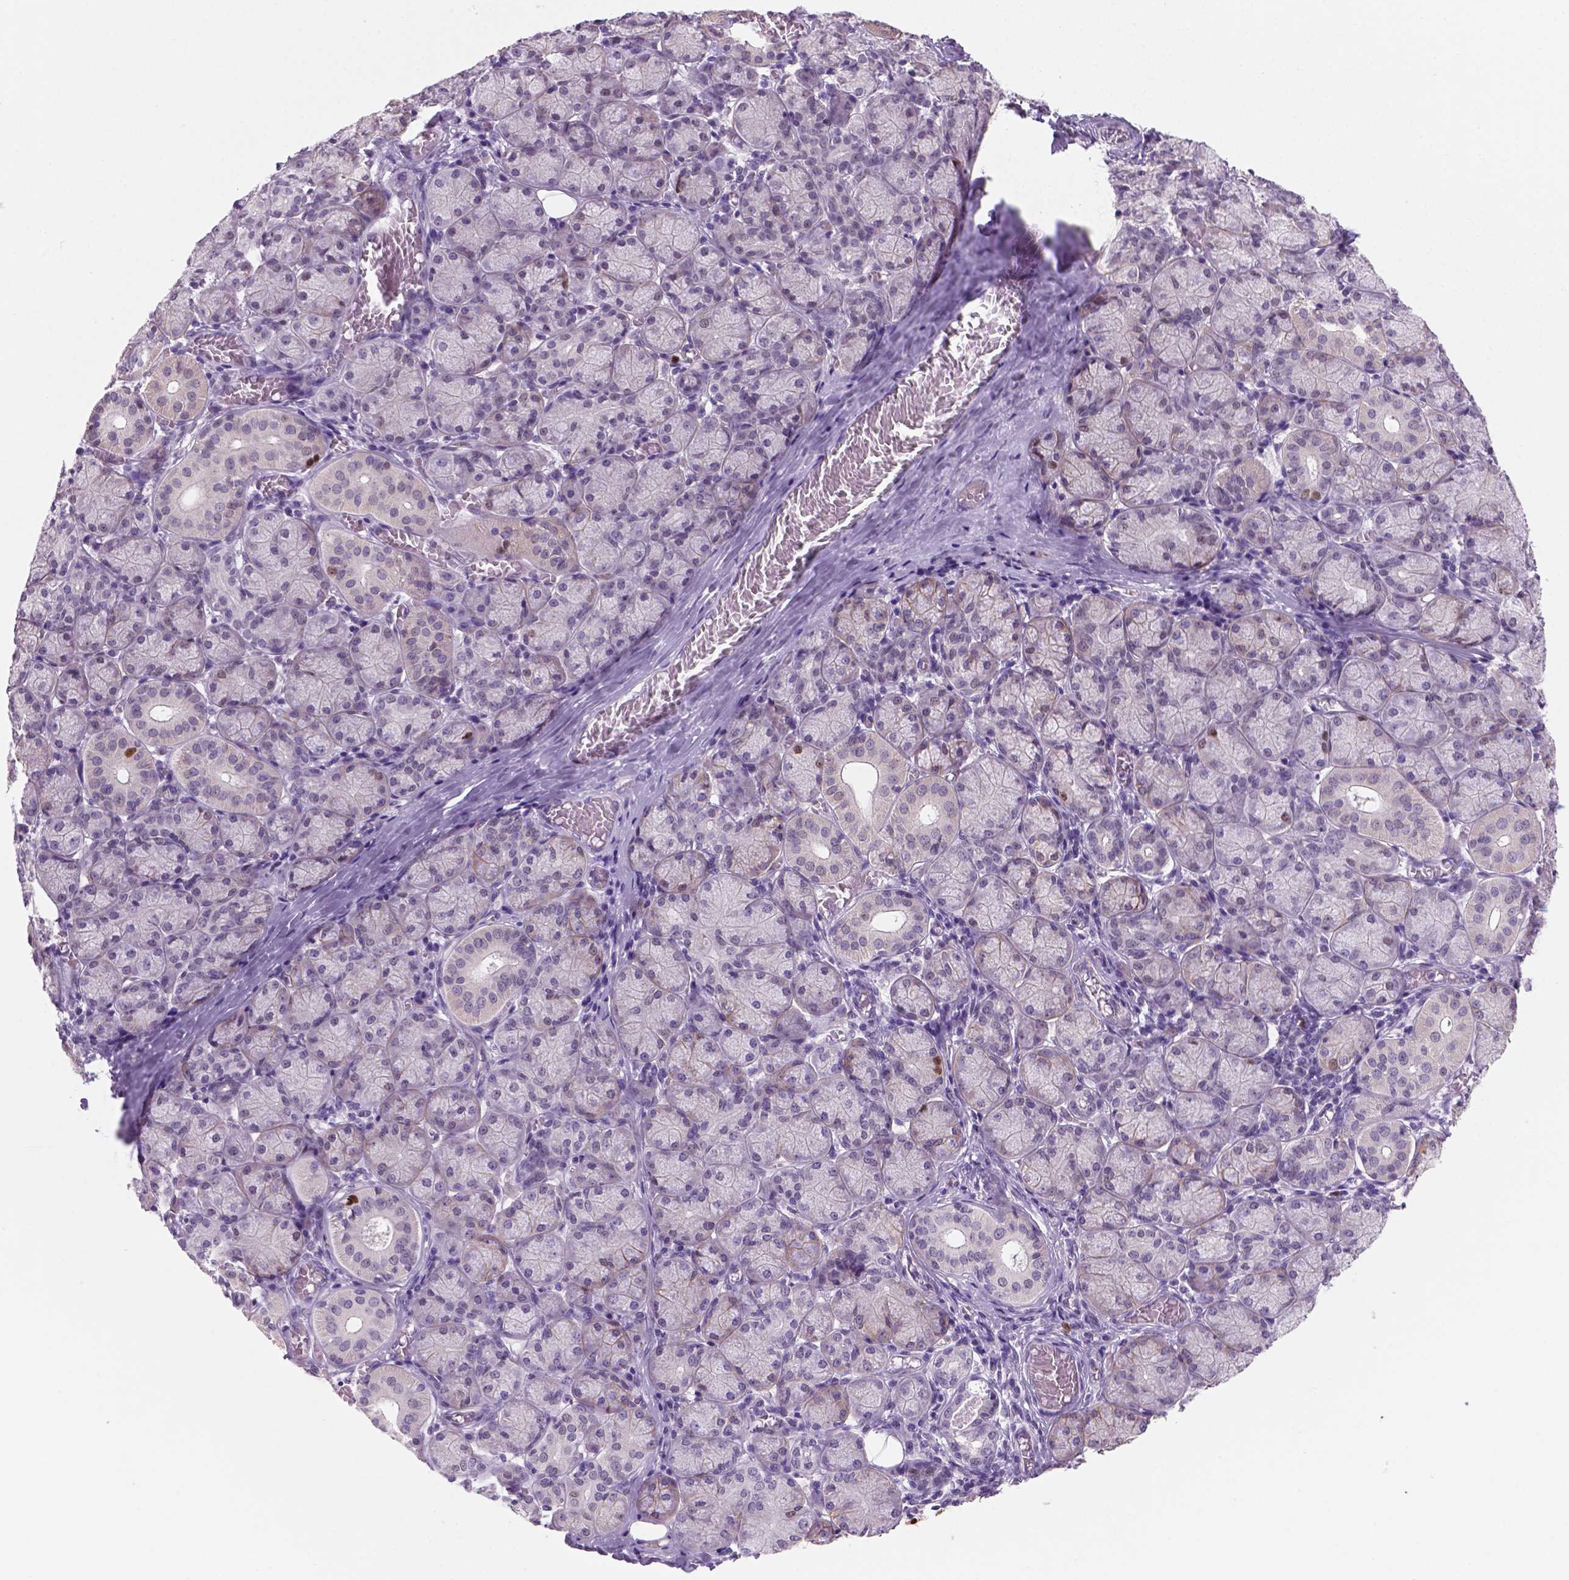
{"staining": {"intensity": "strong", "quantity": "<25%", "location": "nuclear"}, "tissue": "salivary gland", "cell_type": "Glandular cells", "image_type": "normal", "snomed": [{"axis": "morphology", "description": "Normal tissue, NOS"}, {"axis": "topography", "description": "Salivary gland"}, {"axis": "topography", "description": "Peripheral nerve tissue"}], "caption": "DAB immunohistochemical staining of benign salivary gland demonstrates strong nuclear protein positivity in approximately <25% of glandular cells.", "gene": "NCAPH2", "patient": {"sex": "female", "age": 24}}